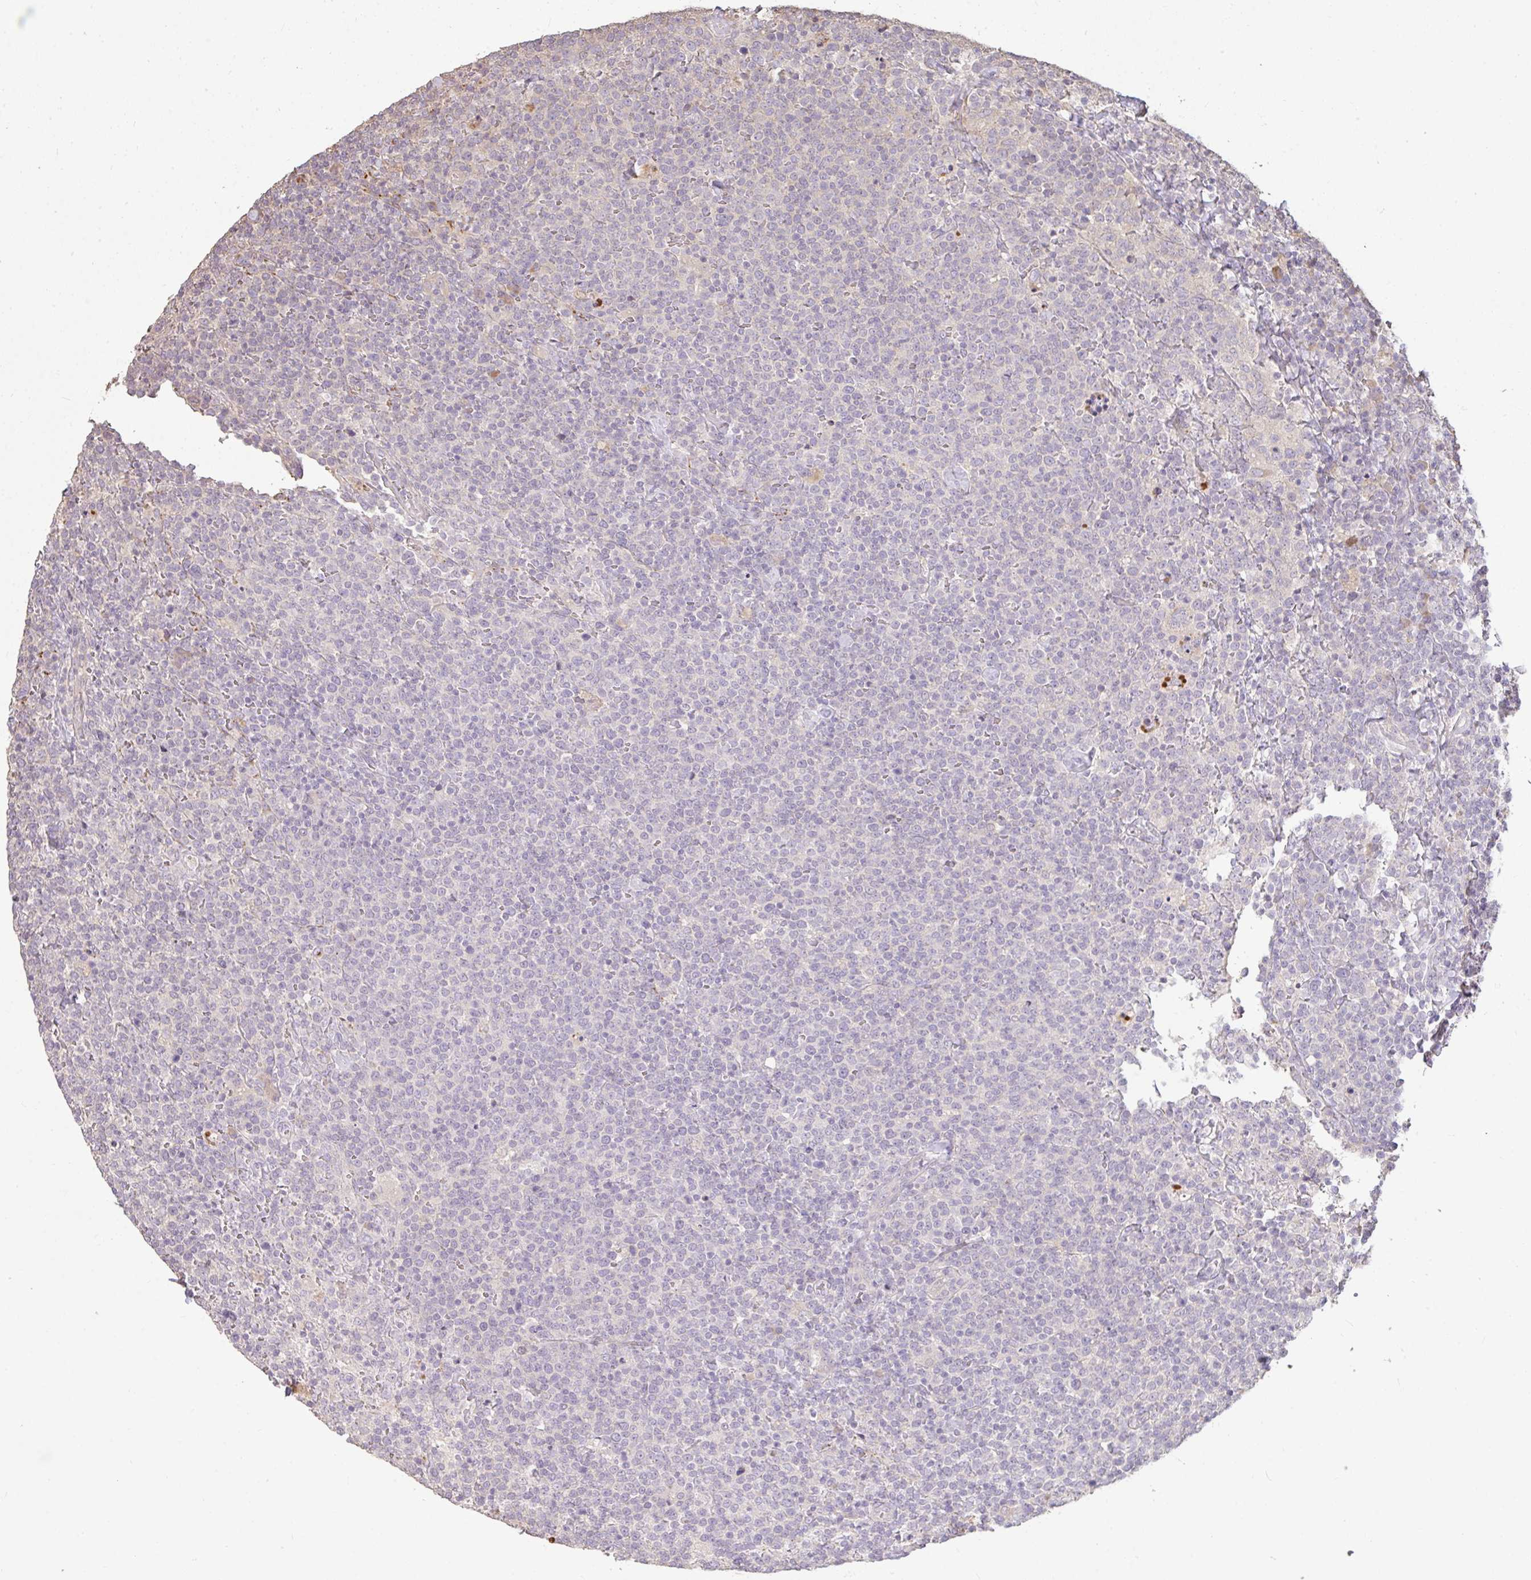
{"staining": {"intensity": "negative", "quantity": "none", "location": "none"}, "tissue": "lymphoma", "cell_type": "Tumor cells", "image_type": "cancer", "snomed": [{"axis": "morphology", "description": "Malignant lymphoma, non-Hodgkin's type, High grade"}, {"axis": "topography", "description": "Lymph node"}], "caption": "Tumor cells show no significant staining in lymphoma.", "gene": "BRINP3", "patient": {"sex": "male", "age": 61}}